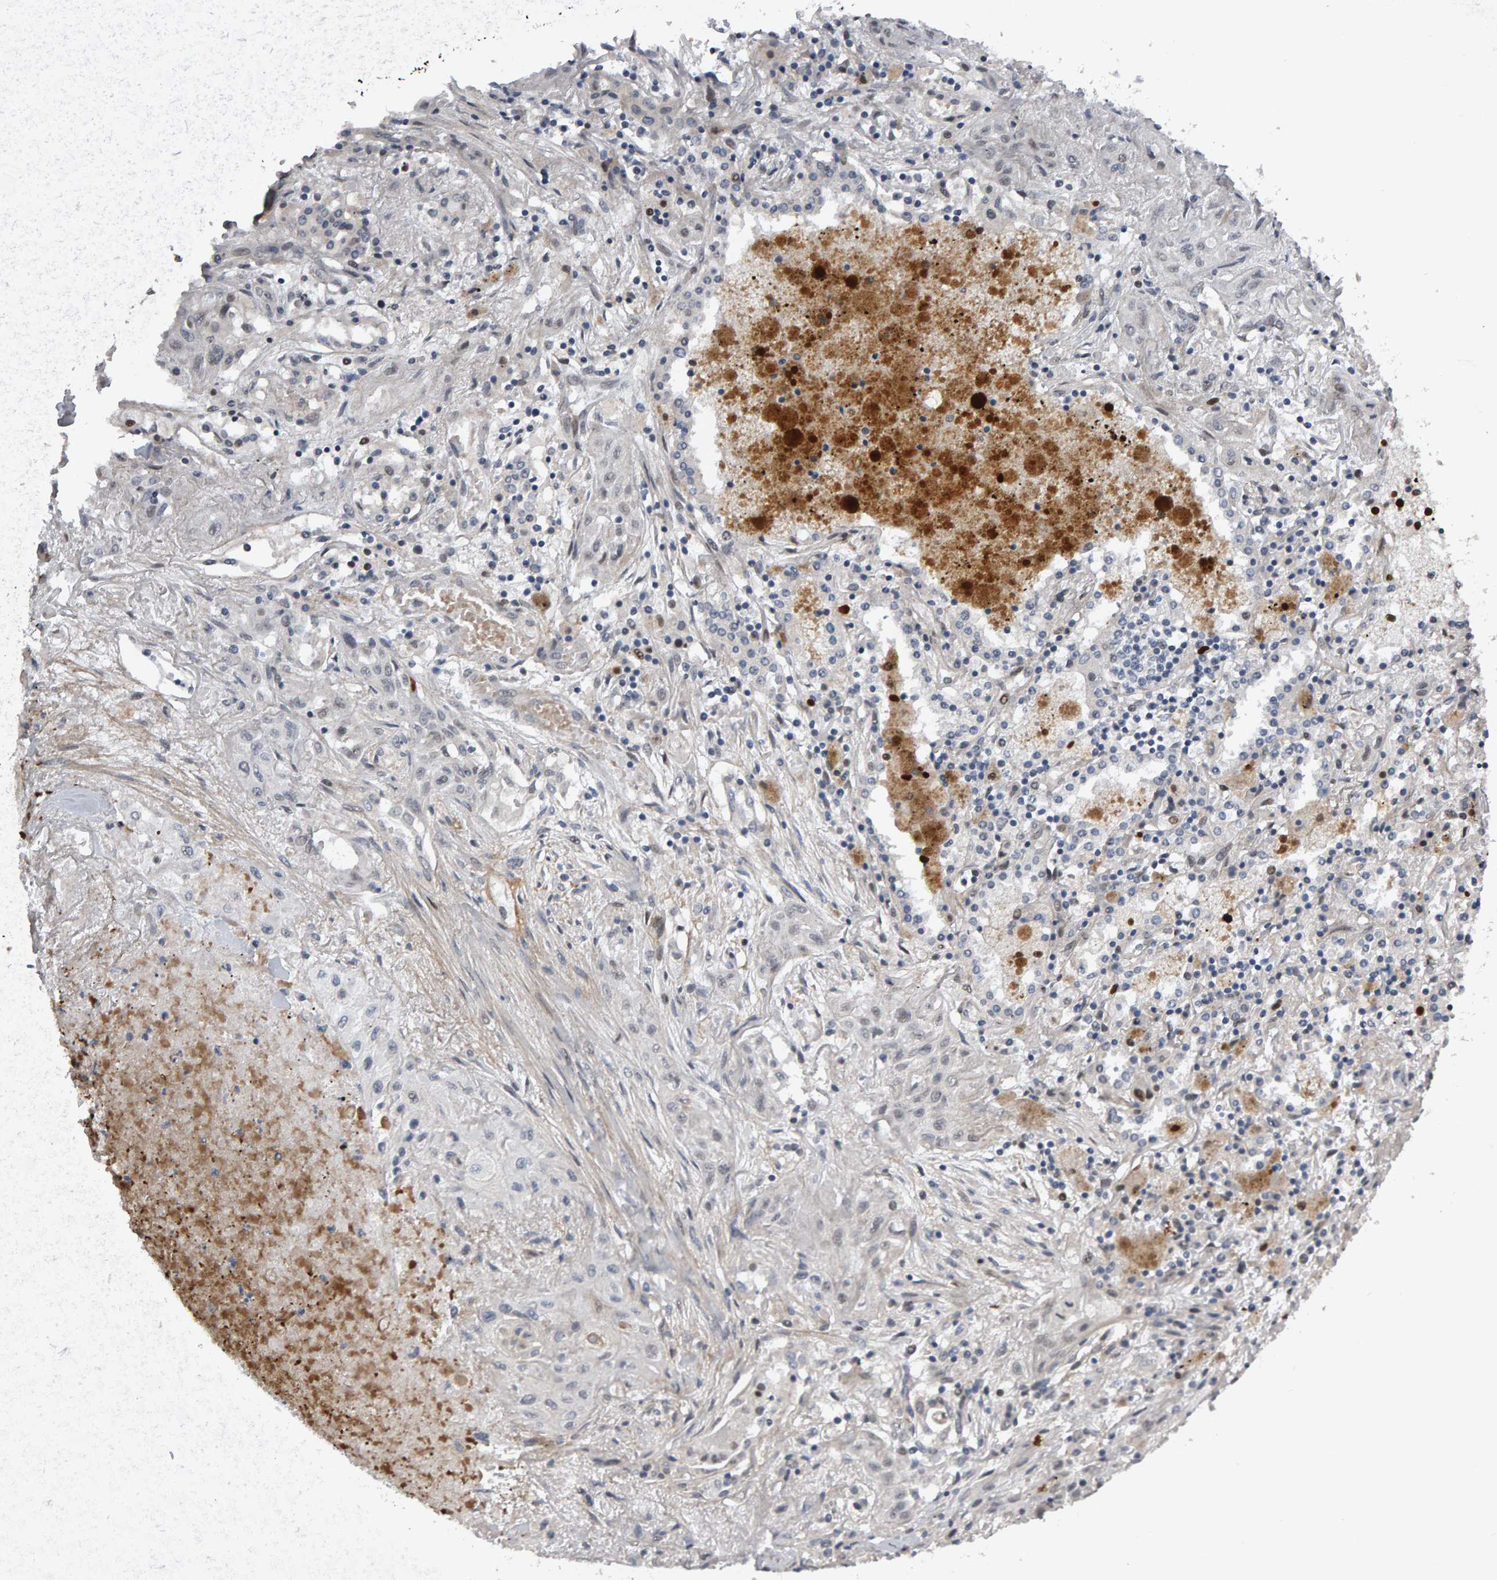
{"staining": {"intensity": "weak", "quantity": "<25%", "location": "nuclear"}, "tissue": "lung cancer", "cell_type": "Tumor cells", "image_type": "cancer", "snomed": [{"axis": "morphology", "description": "Squamous cell carcinoma, NOS"}, {"axis": "topography", "description": "Lung"}], "caption": "This is an immunohistochemistry photomicrograph of human lung cancer (squamous cell carcinoma). There is no staining in tumor cells.", "gene": "IPO8", "patient": {"sex": "female", "age": 47}}